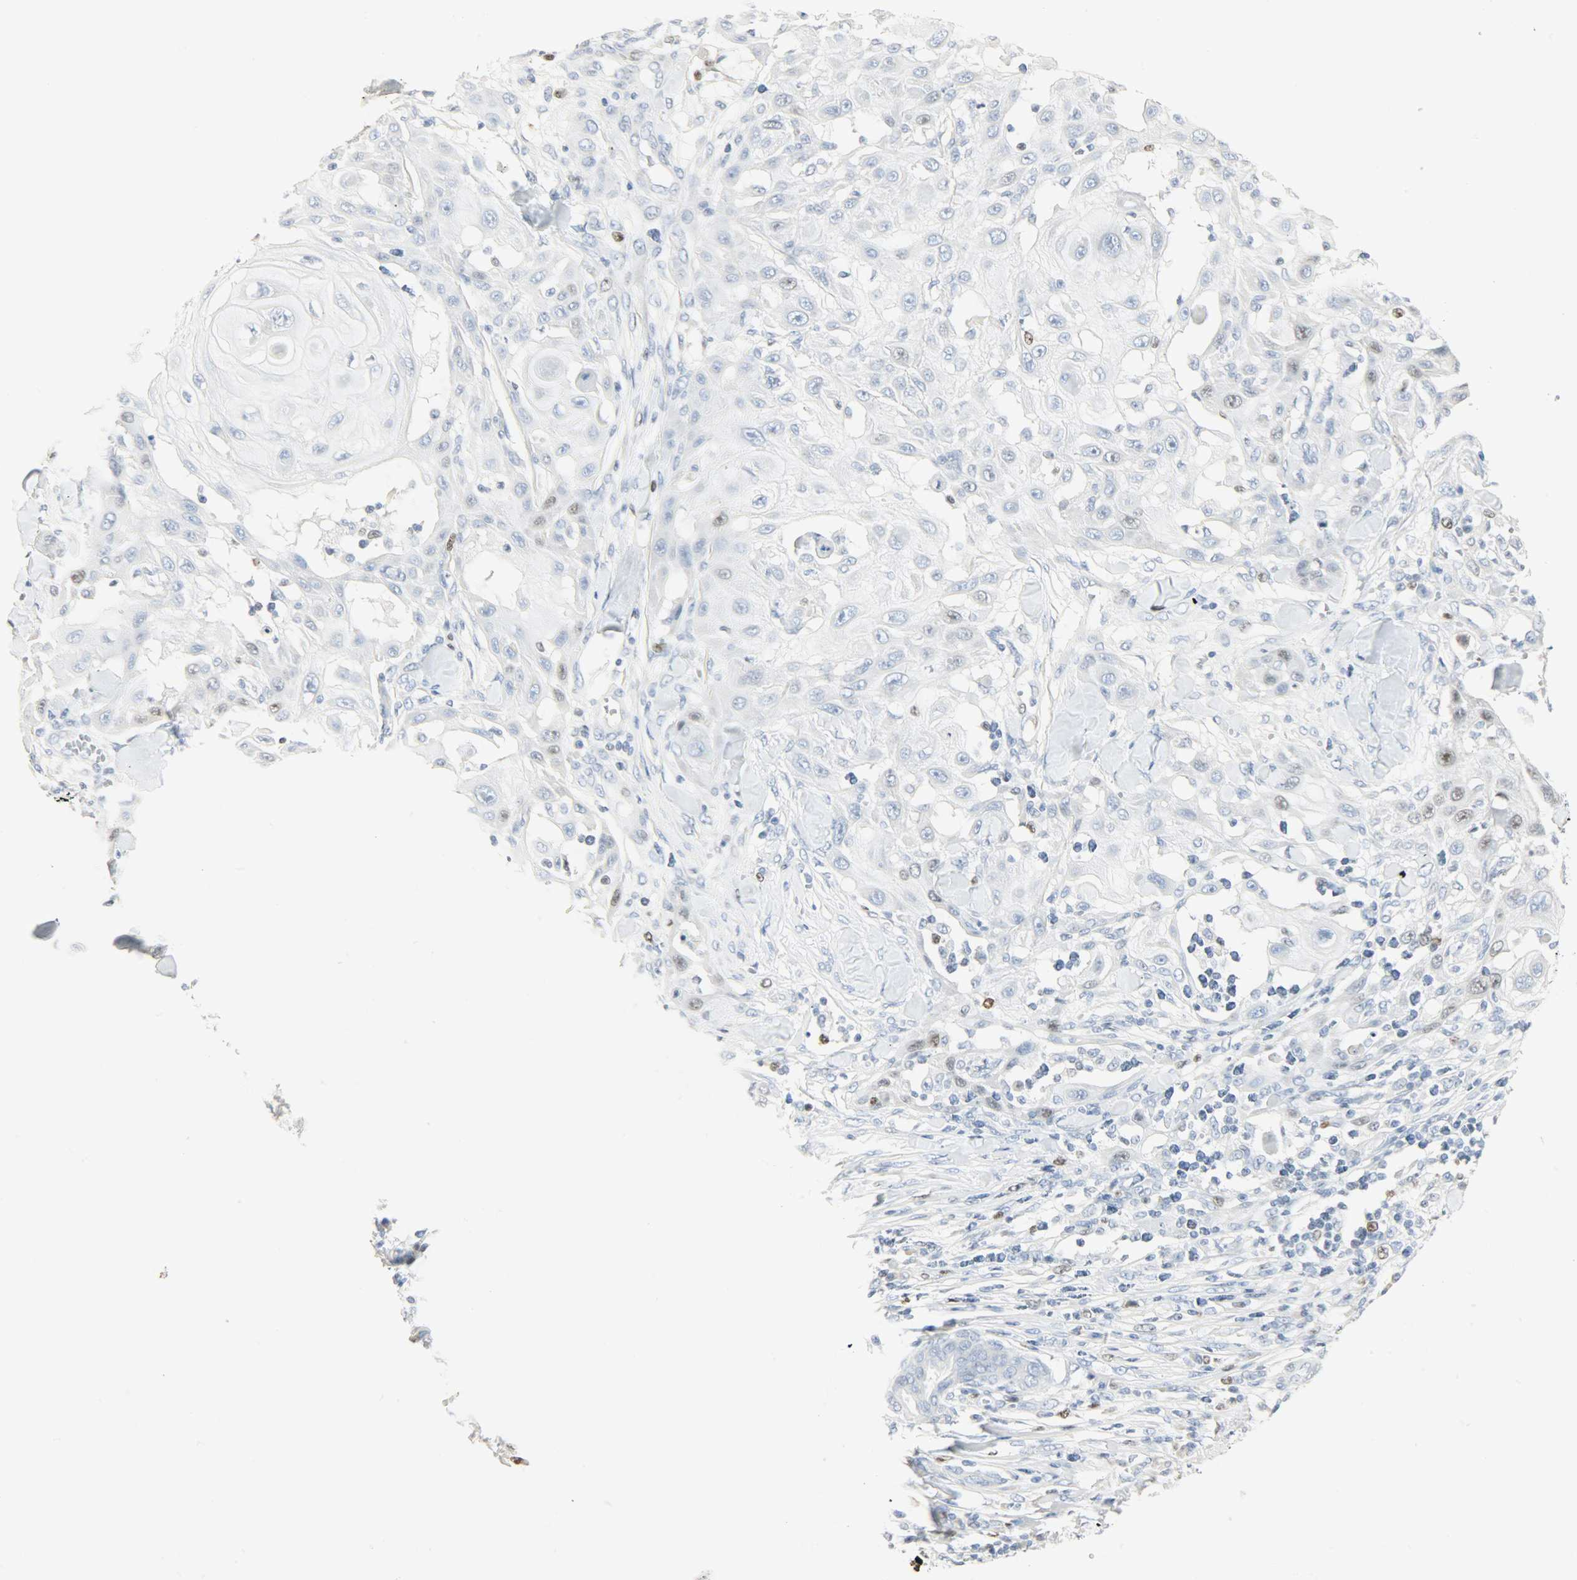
{"staining": {"intensity": "negative", "quantity": "none", "location": "none"}, "tissue": "skin cancer", "cell_type": "Tumor cells", "image_type": "cancer", "snomed": [{"axis": "morphology", "description": "Squamous cell carcinoma, NOS"}, {"axis": "topography", "description": "Skin"}], "caption": "This is an immunohistochemistry photomicrograph of skin cancer. There is no positivity in tumor cells.", "gene": "HELLS", "patient": {"sex": "male", "age": 24}}